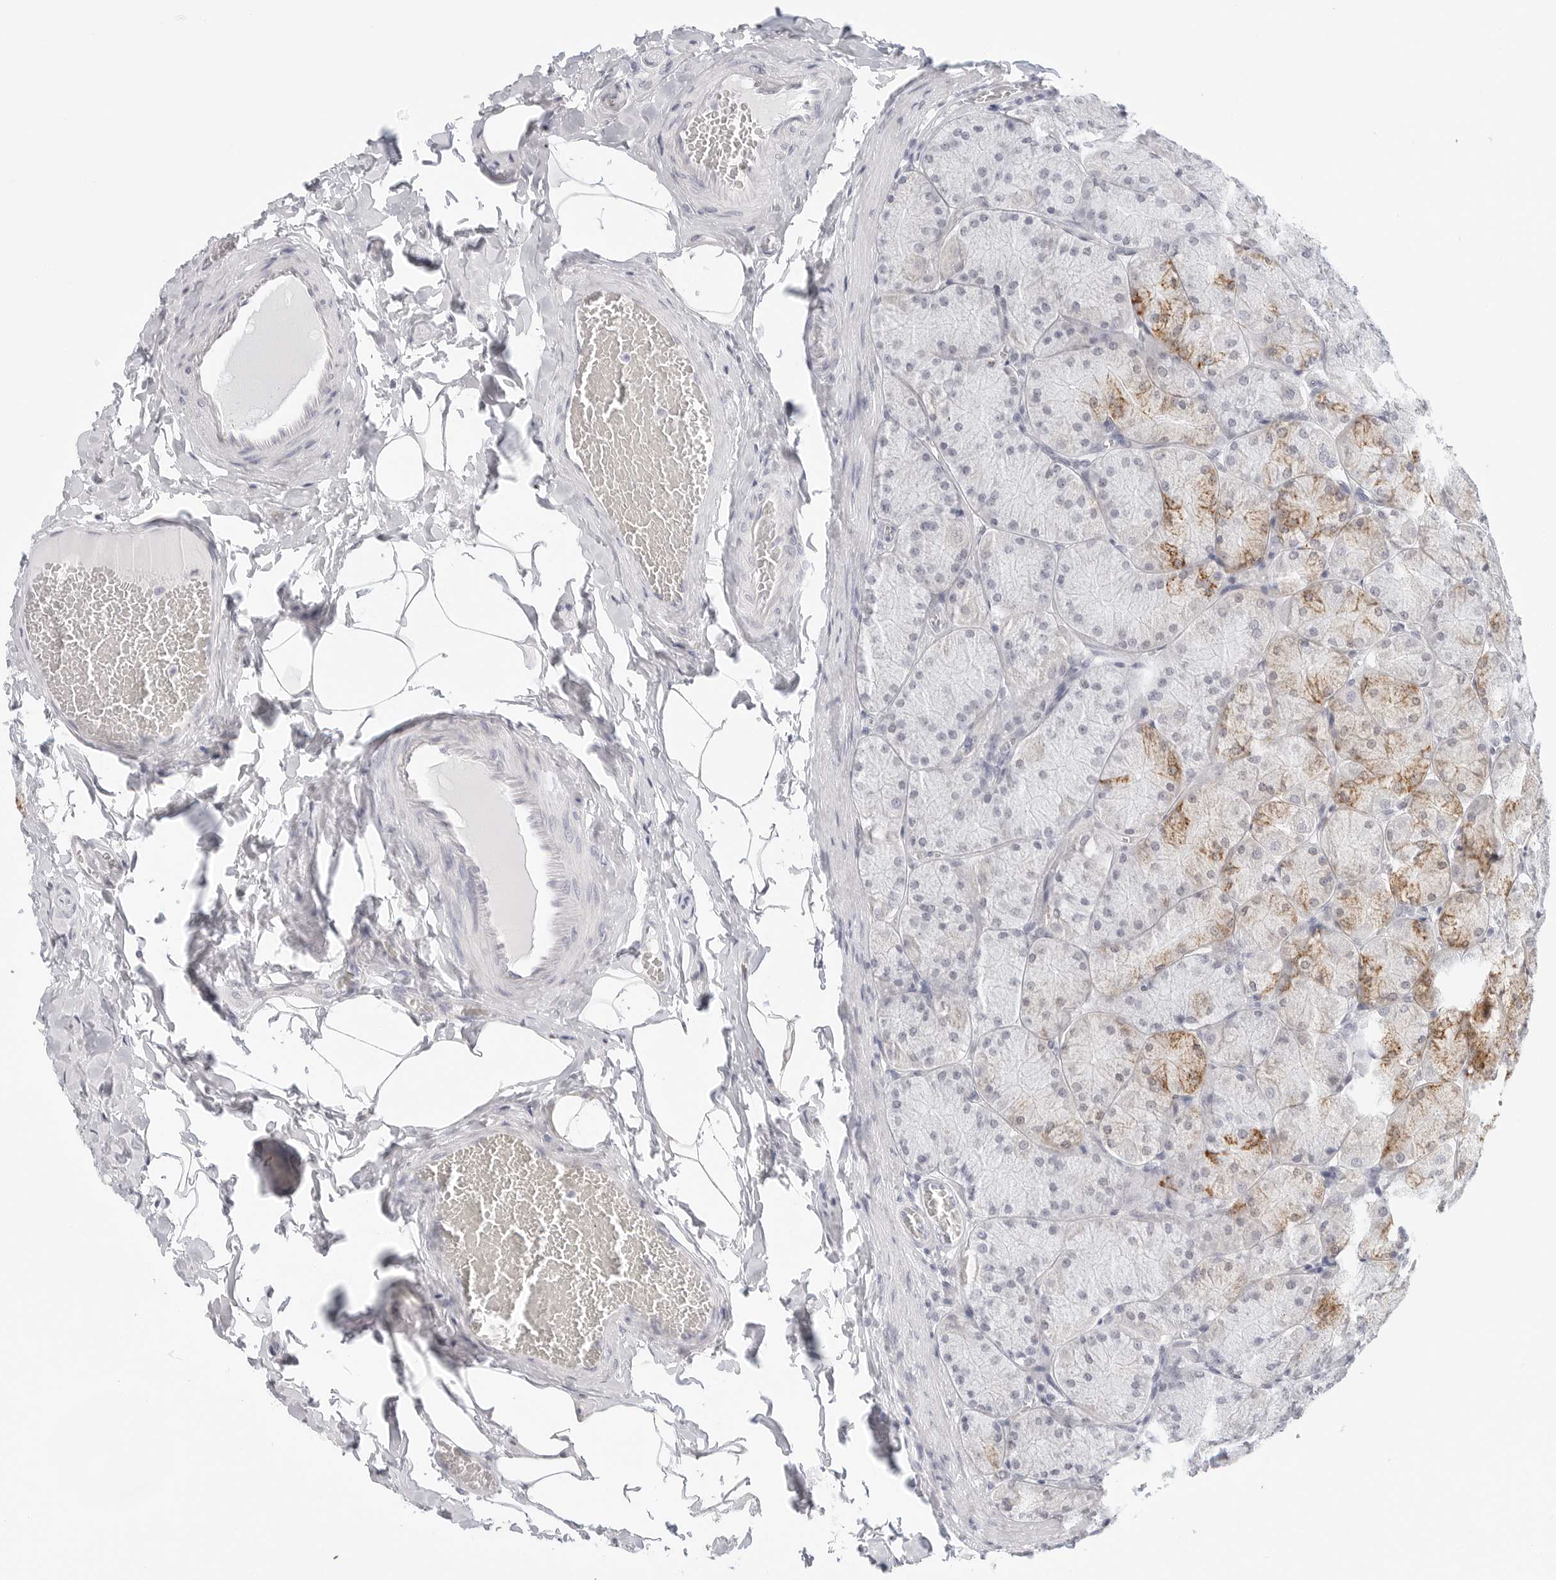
{"staining": {"intensity": "strong", "quantity": "<25%", "location": "cytoplasmic/membranous"}, "tissue": "stomach", "cell_type": "Glandular cells", "image_type": "normal", "snomed": [{"axis": "morphology", "description": "Normal tissue, NOS"}, {"axis": "topography", "description": "Stomach, upper"}], "caption": "This image exhibits immunohistochemistry staining of unremarkable stomach, with medium strong cytoplasmic/membranous expression in about <25% of glandular cells.", "gene": "HMGCS2", "patient": {"sex": "female", "age": 56}}